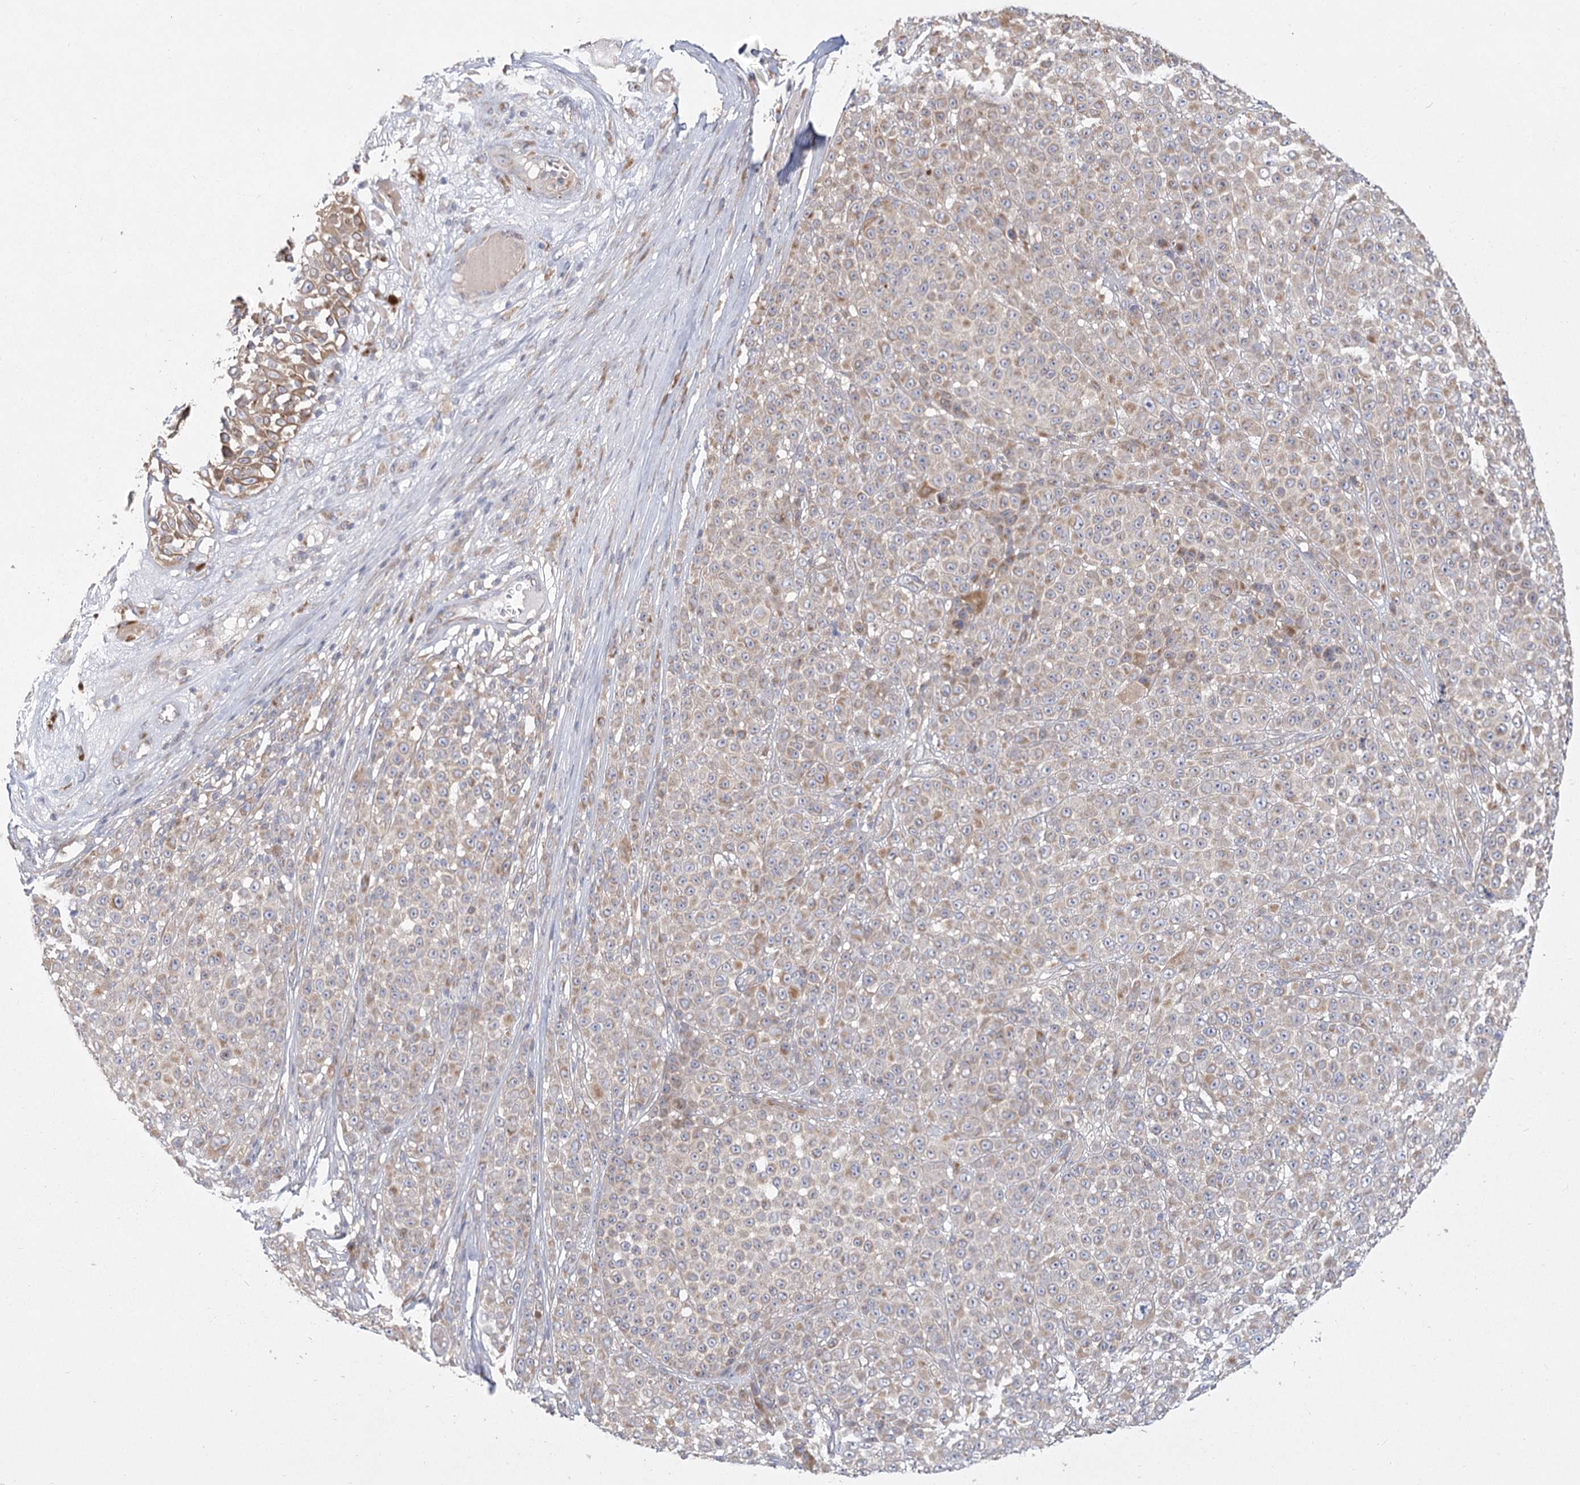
{"staining": {"intensity": "weak", "quantity": ">75%", "location": "cytoplasmic/membranous"}, "tissue": "melanoma", "cell_type": "Tumor cells", "image_type": "cancer", "snomed": [{"axis": "morphology", "description": "Malignant melanoma, NOS"}, {"axis": "topography", "description": "Skin"}], "caption": "Malignant melanoma stained with a brown dye demonstrates weak cytoplasmic/membranous positive expression in approximately >75% of tumor cells.", "gene": "CNTLN", "patient": {"sex": "female", "age": 94}}